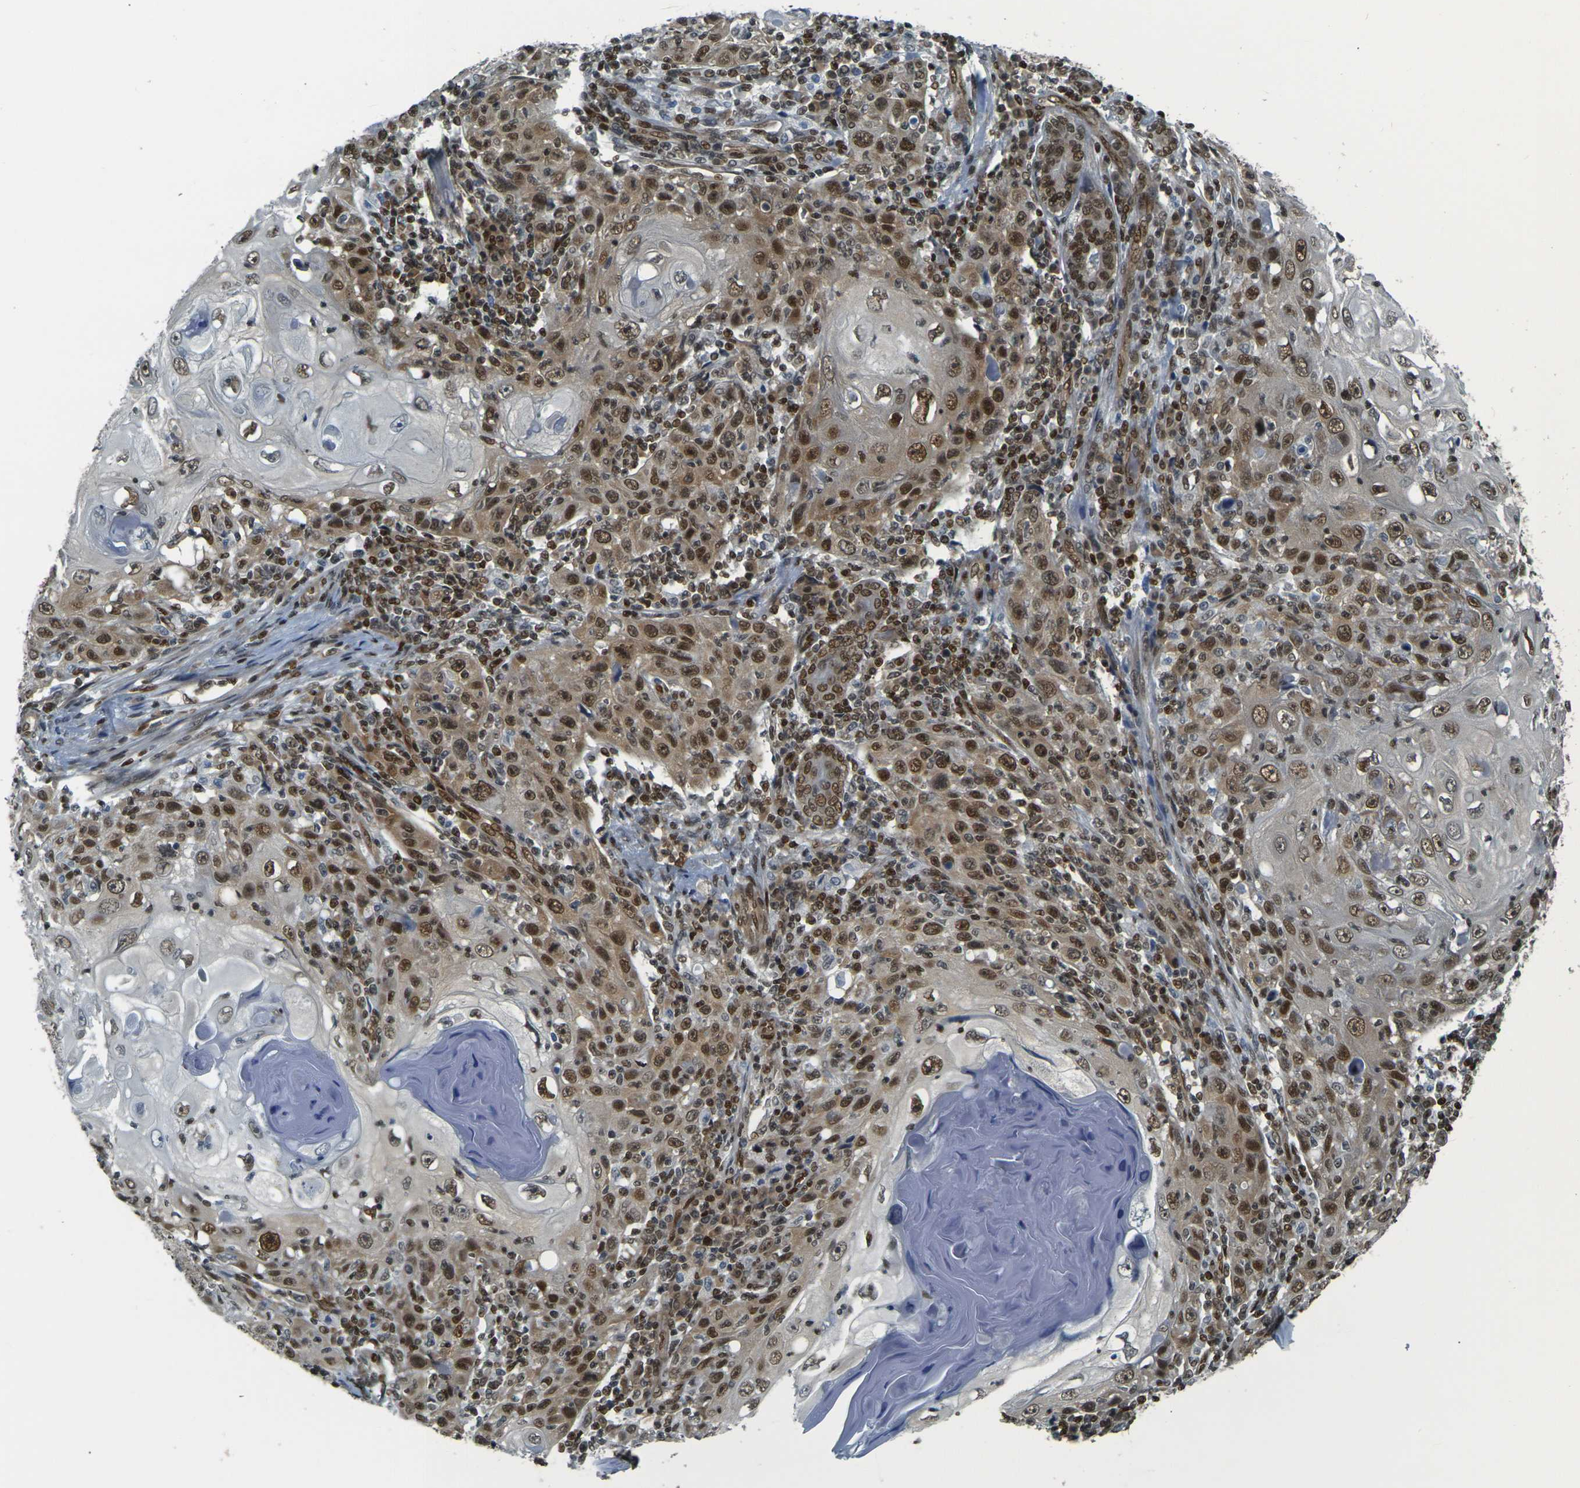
{"staining": {"intensity": "strong", "quantity": ">75%", "location": "cytoplasmic/membranous,nuclear"}, "tissue": "skin cancer", "cell_type": "Tumor cells", "image_type": "cancer", "snomed": [{"axis": "morphology", "description": "Squamous cell carcinoma, NOS"}, {"axis": "topography", "description": "Skin"}], "caption": "Skin cancer (squamous cell carcinoma) tissue displays strong cytoplasmic/membranous and nuclear positivity in approximately >75% of tumor cells, visualized by immunohistochemistry.", "gene": "NHEJ1", "patient": {"sex": "female", "age": 88}}